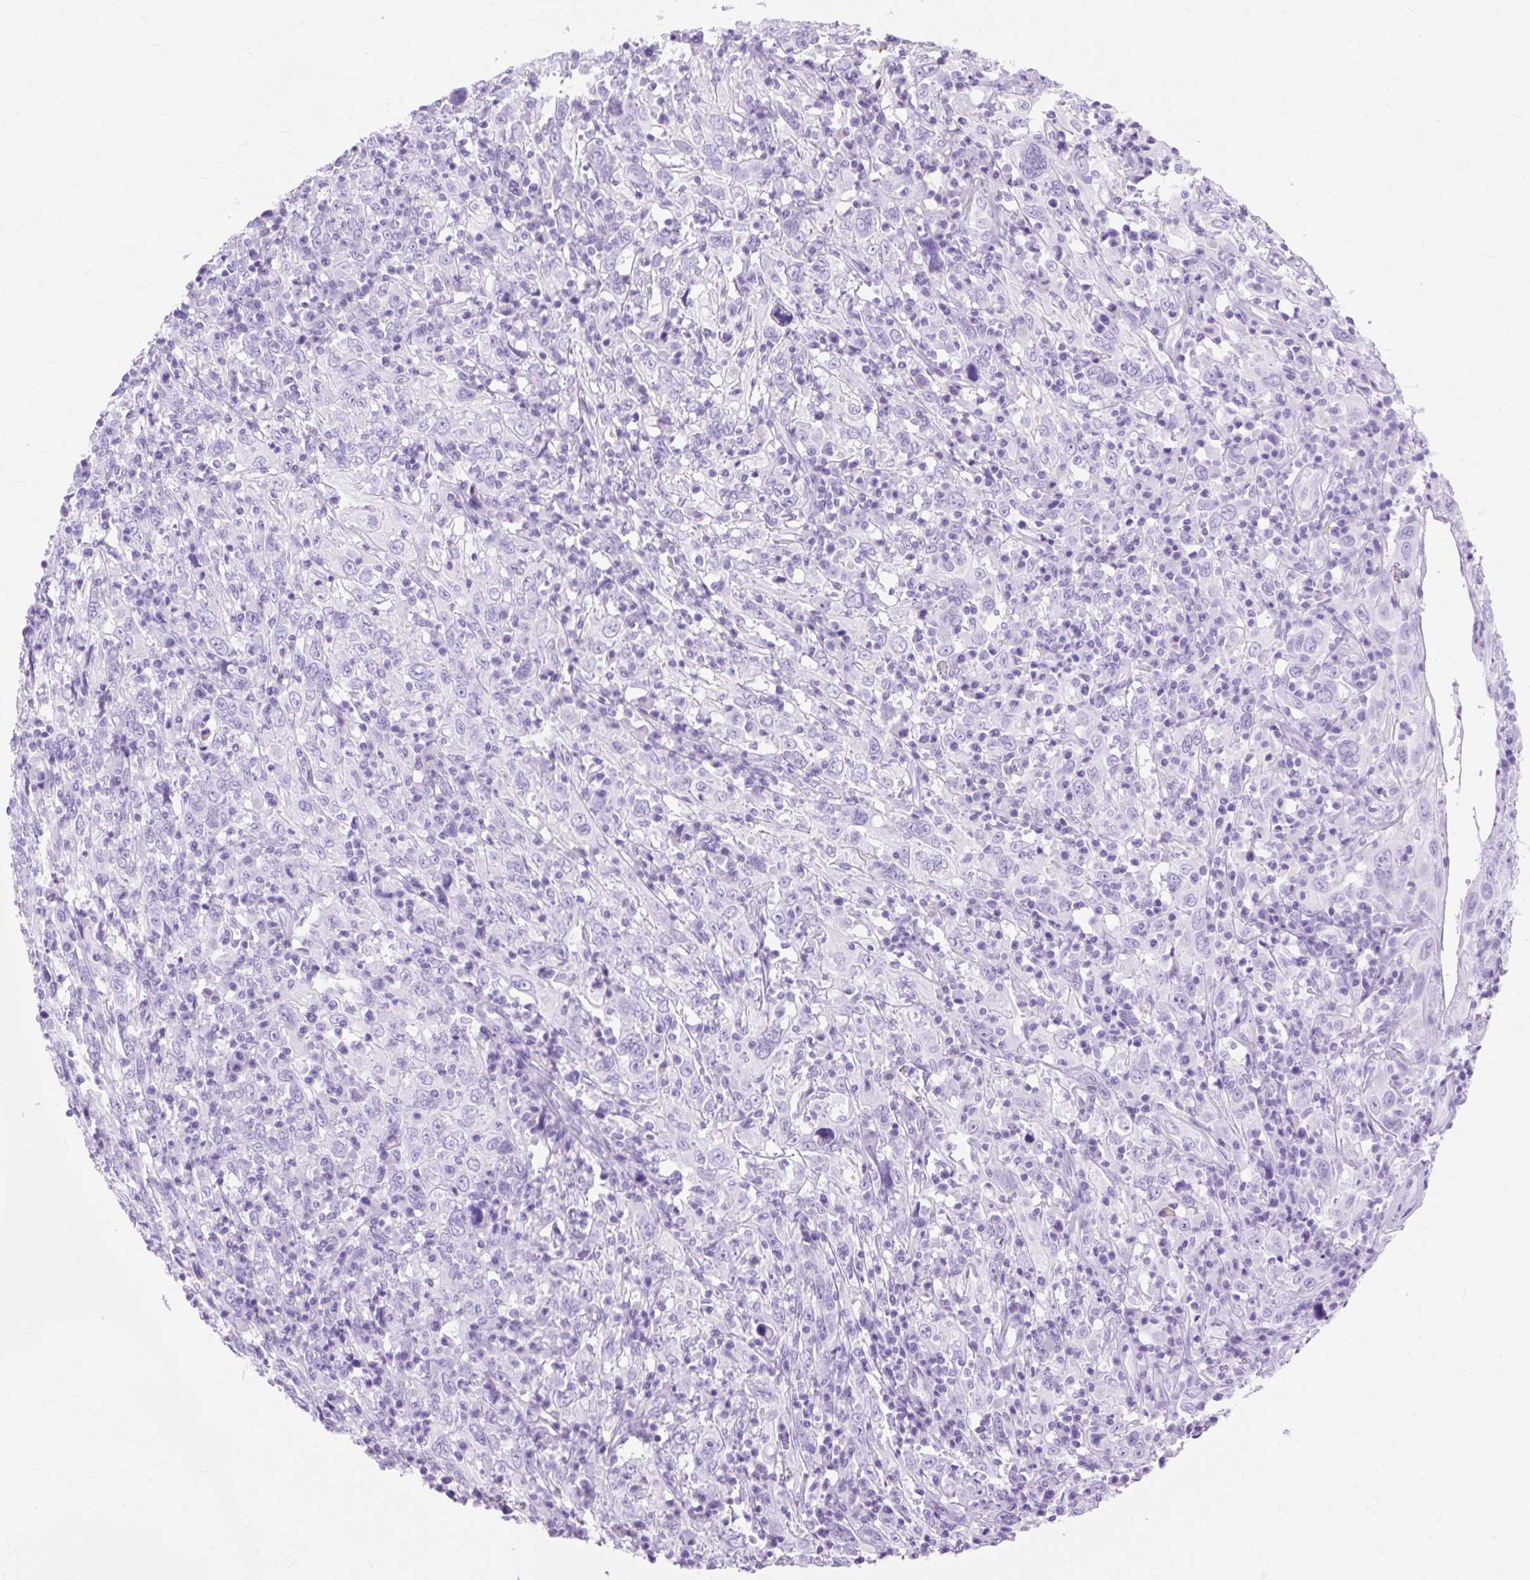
{"staining": {"intensity": "negative", "quantity": "none", "location": "none"}, "tissue": "cervical cancer", "cell_type": "Tumor cells", "image_type": "cancer", "snomed": [{"axis": "morphology", "description": "Squamous cell carcinoma, NOS"}, {"axis": "topography", "description": "Cervix"}], "caption": "IHC photomicrograph of neoplastic tissue: cervical cancer (squamous cell carcinoma) stained with DAB (3,3'-diaminobenzidine) exhibits no significant protein staining in tumor cells.", "gene": "MBP", "patient": {"sex": "female", "age": 46}}